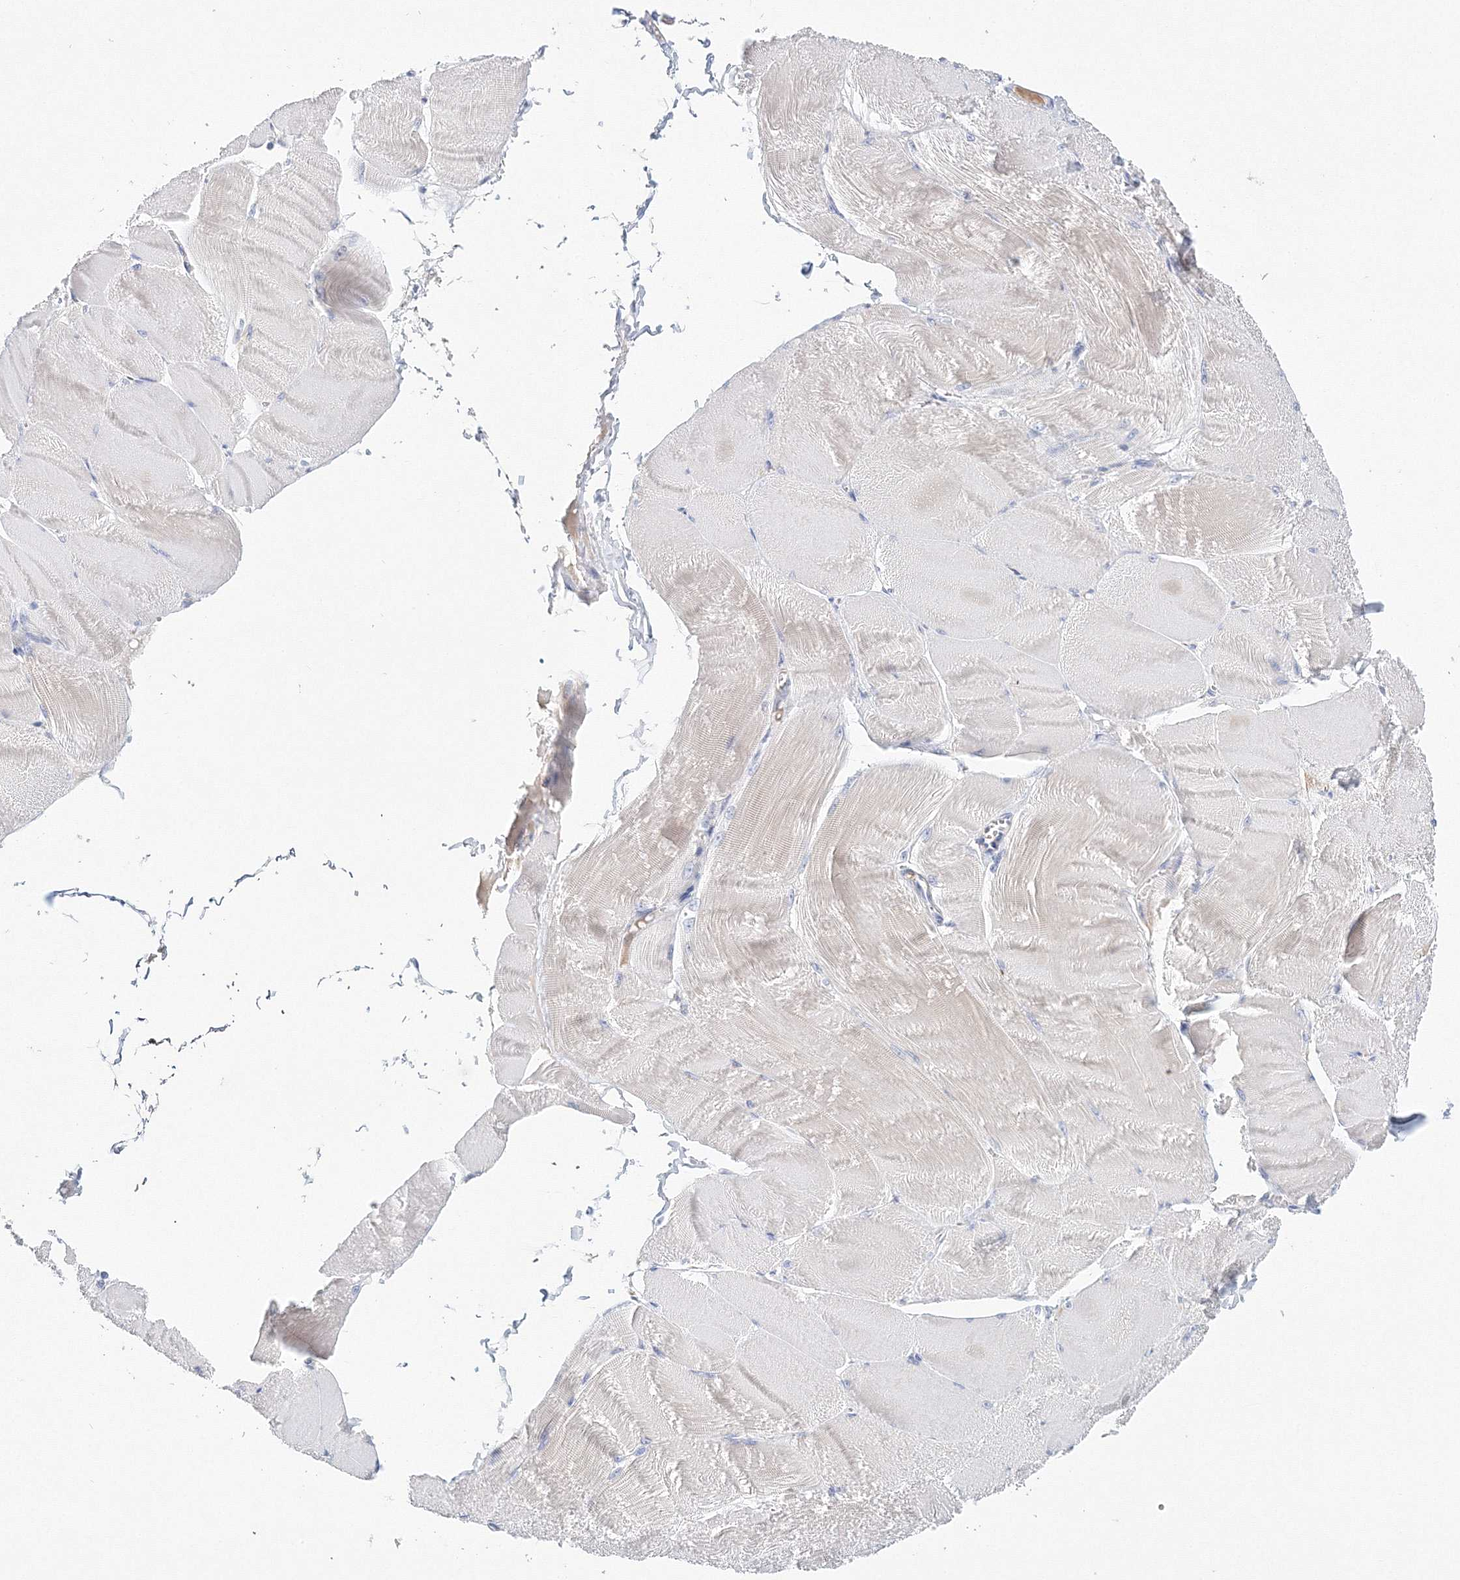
{"staining": {"intensity": "negative", "quantity": "none", "location": "none"}, "tissue": "skeletal muscle", "cell_type": "Myocytes", "image_type": "normal", "snomed": [{"axis": "morphology", "description": "Normal tissue, NOS"}, {"axis": "morphology", "description": "Basal cell carcinoma"}, {"axis": "topography", "description": "Skeletal muscle"}], "caption": "The immunohistochemistry photomicrograph has no significant expression in myocytes of skeletal muscle.", "gene": "LRRIQ4", "patient": {"sex": "female", "age": 64}}